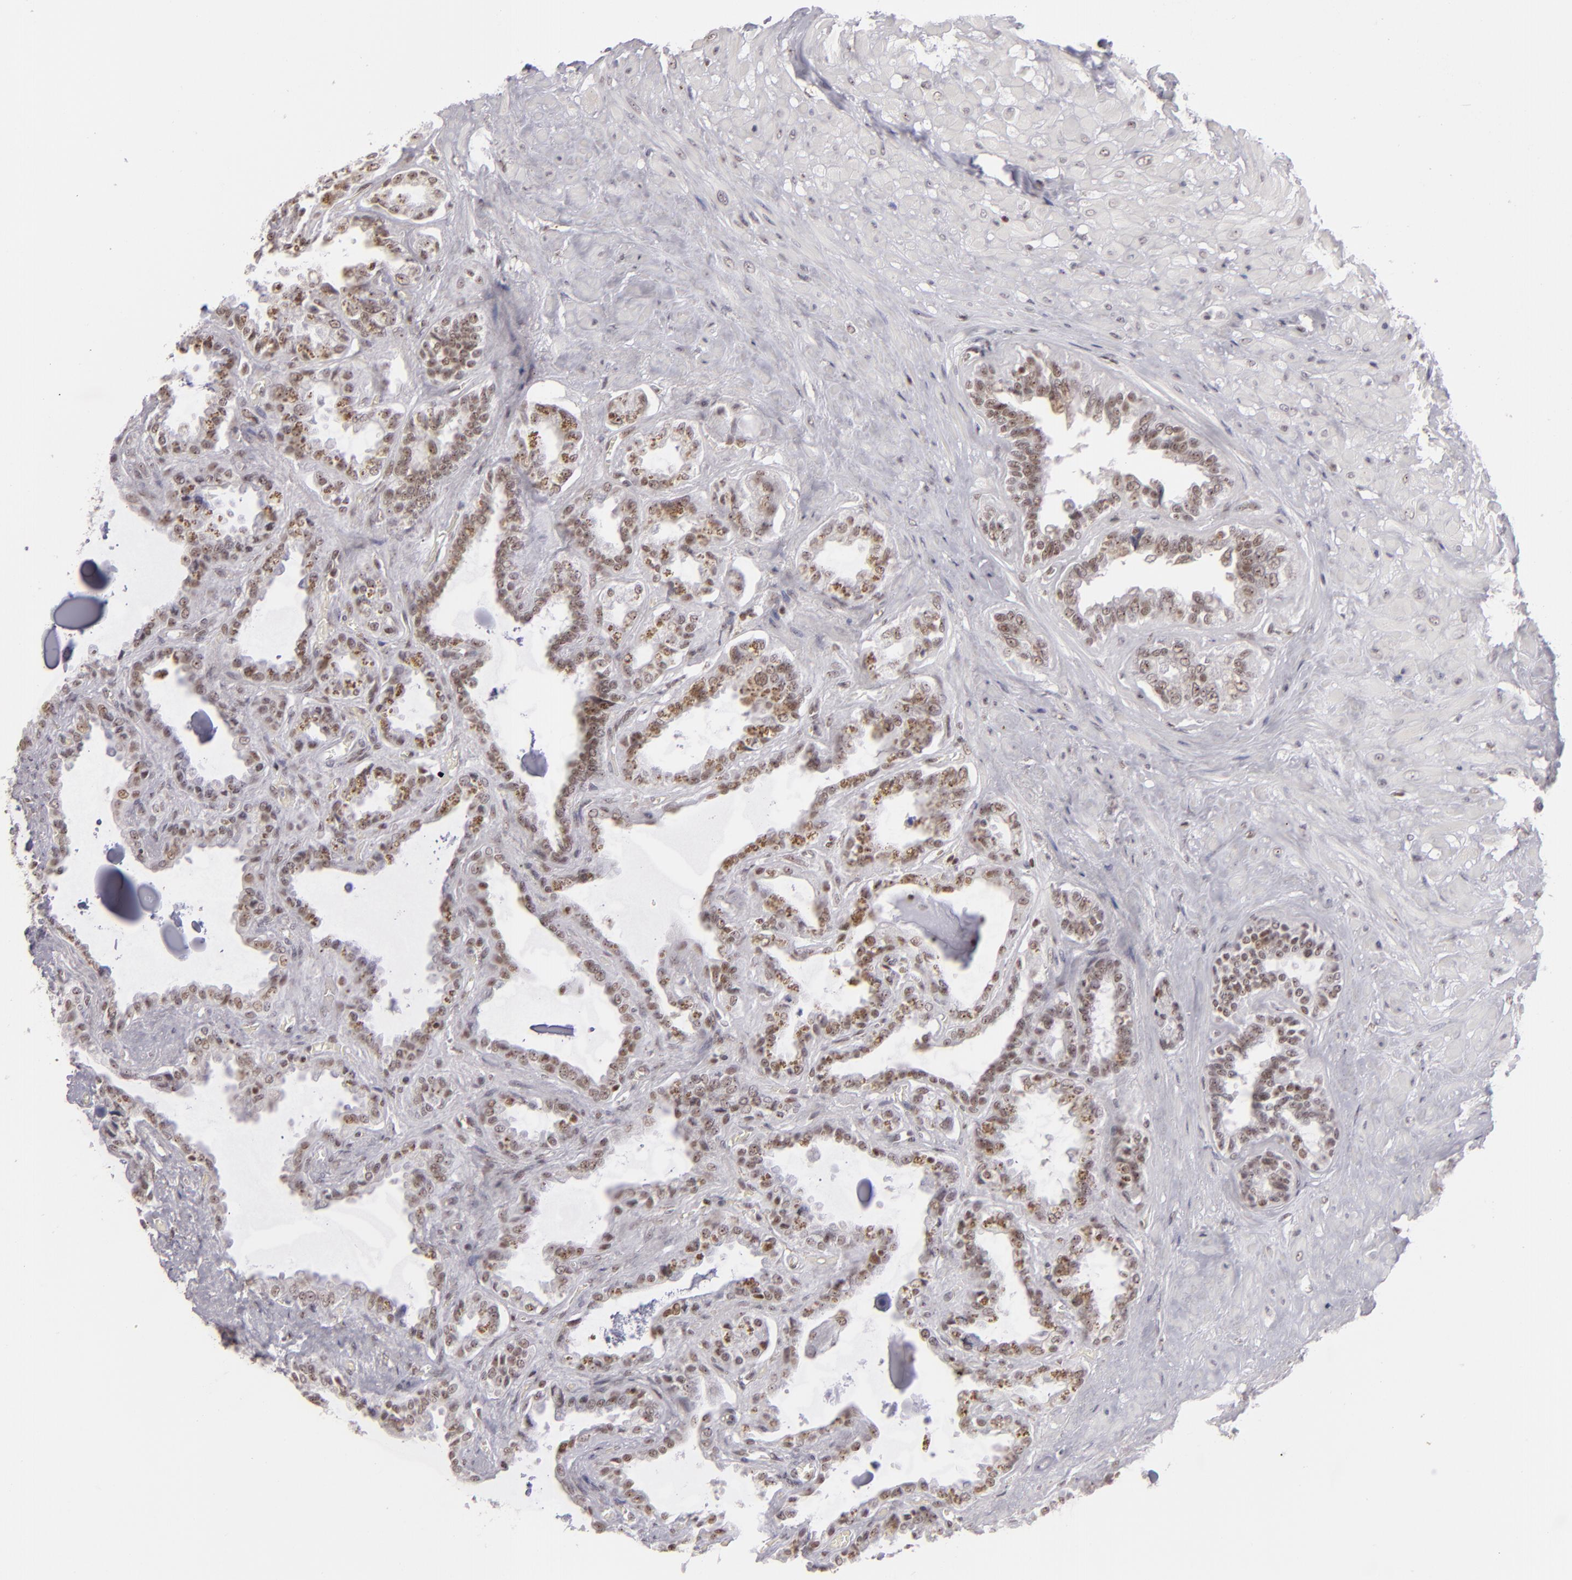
{"staining": {"intensity": "moderate", "quantity": ">75%", "location": "nuclear"}, "tissue": "seminal vesicle", "cell_type": "Glandular cells", "image_type": "normal", "snomed": [{"axis": "morphology", "description": "Normal tissue, NOS"}, {"axis": "morphology", "description": "Inflammation, NOS"}, {"axis": "topography", "description": "Urinary bladder"}, {"axis": "topography", "description": "Prostate"}, {"axis": "topography", "description": "Seminal veicle"}], "caption": "A micrograph of seminal vesicle stained for a protein exhibits moderate nuclear brown staining in glandular cells.", "gene": "DAXX", "patient": {"sex": "male", "age": 82}}